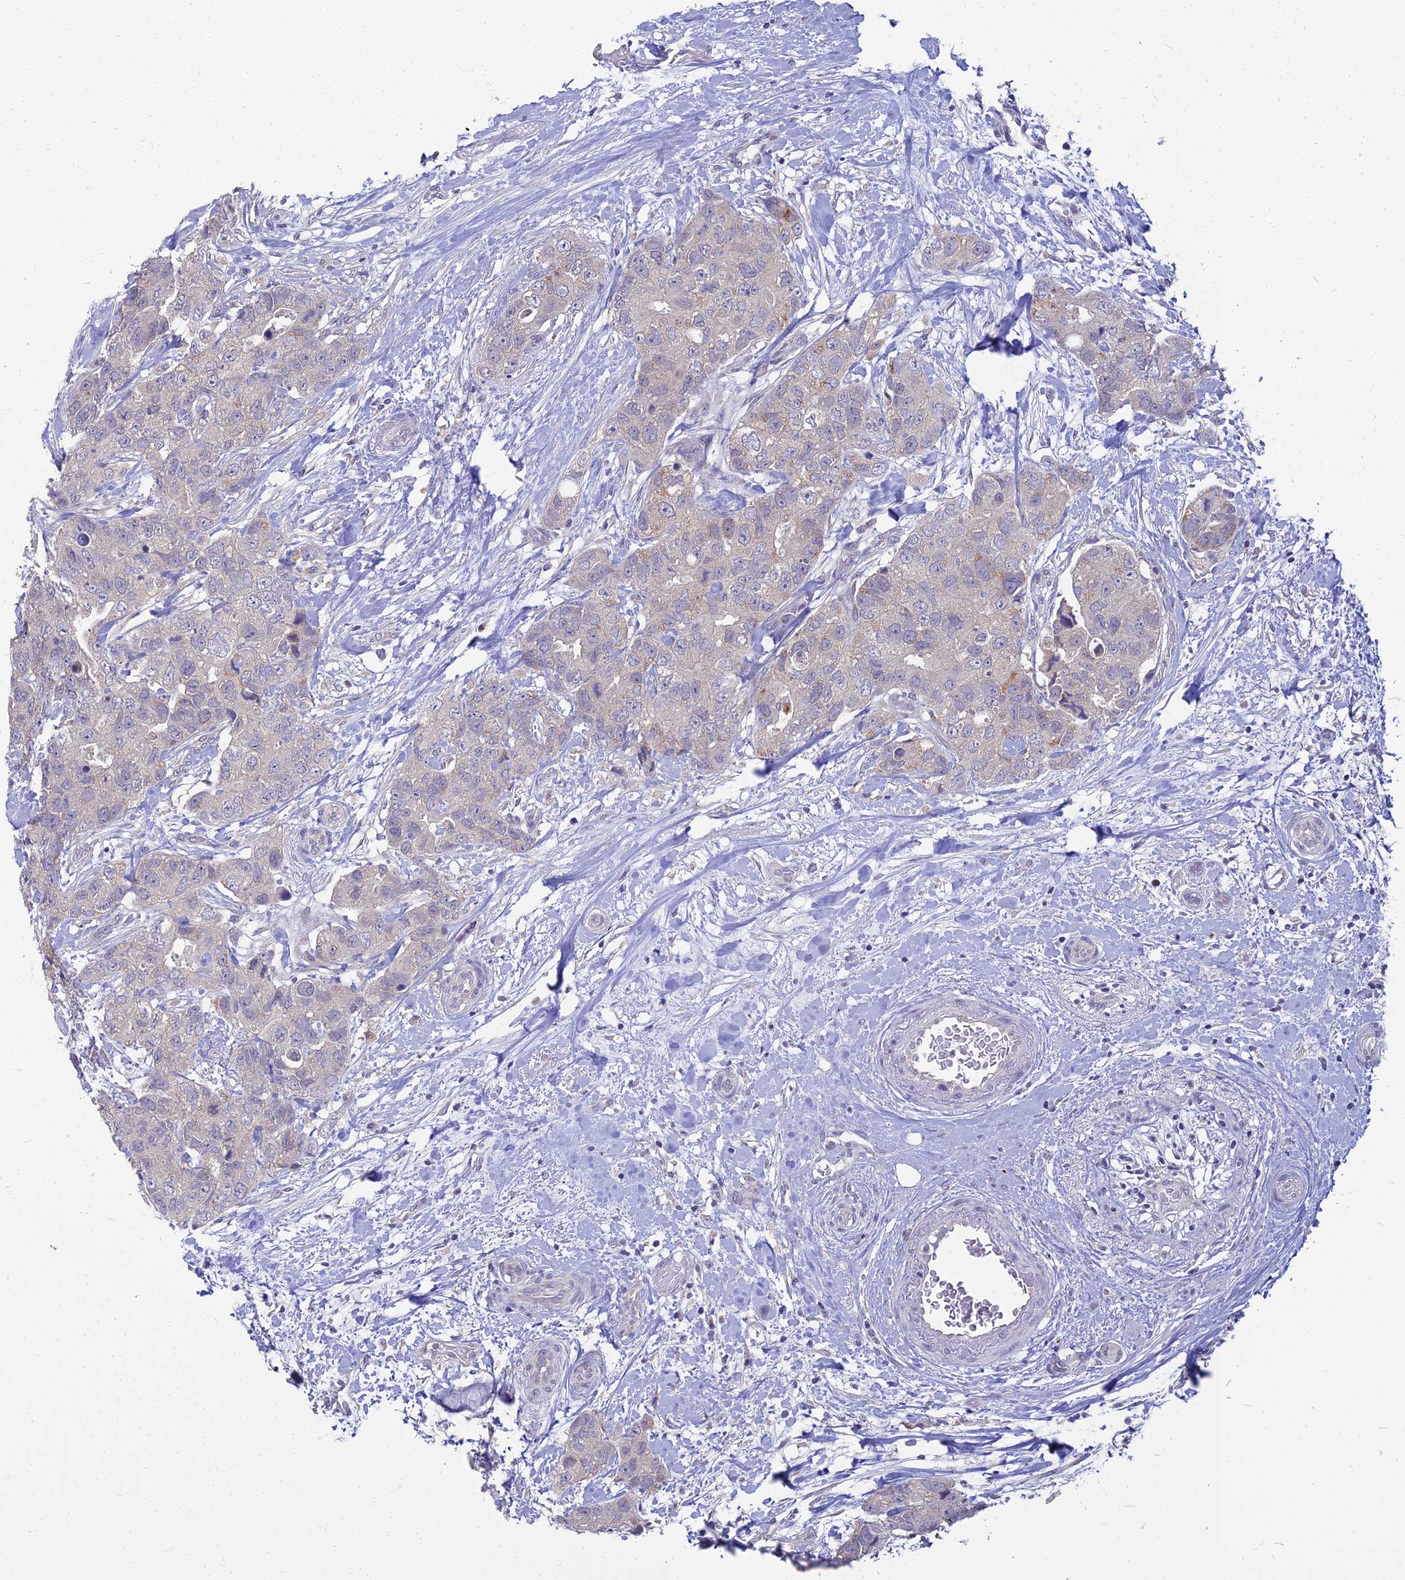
{"staining": {"intensity": "negative", "quantity": "none", "location": "none"}, "tissue": "breast cancer", "cell_type": "Tumor cells", "image_type": "cancer", "snomed": [{"axis": "morphology", "description": "Duct carcinoma"}, {"axis": "topography", "description": "Breast"}], "caption": "Human breast invasive ductal carcinoma stained for a protein using immunohistochemistry (IHC) shows no staining in tumor cells.", "gene": "NPY", "patient": {"sex": "female", "age": 62}}